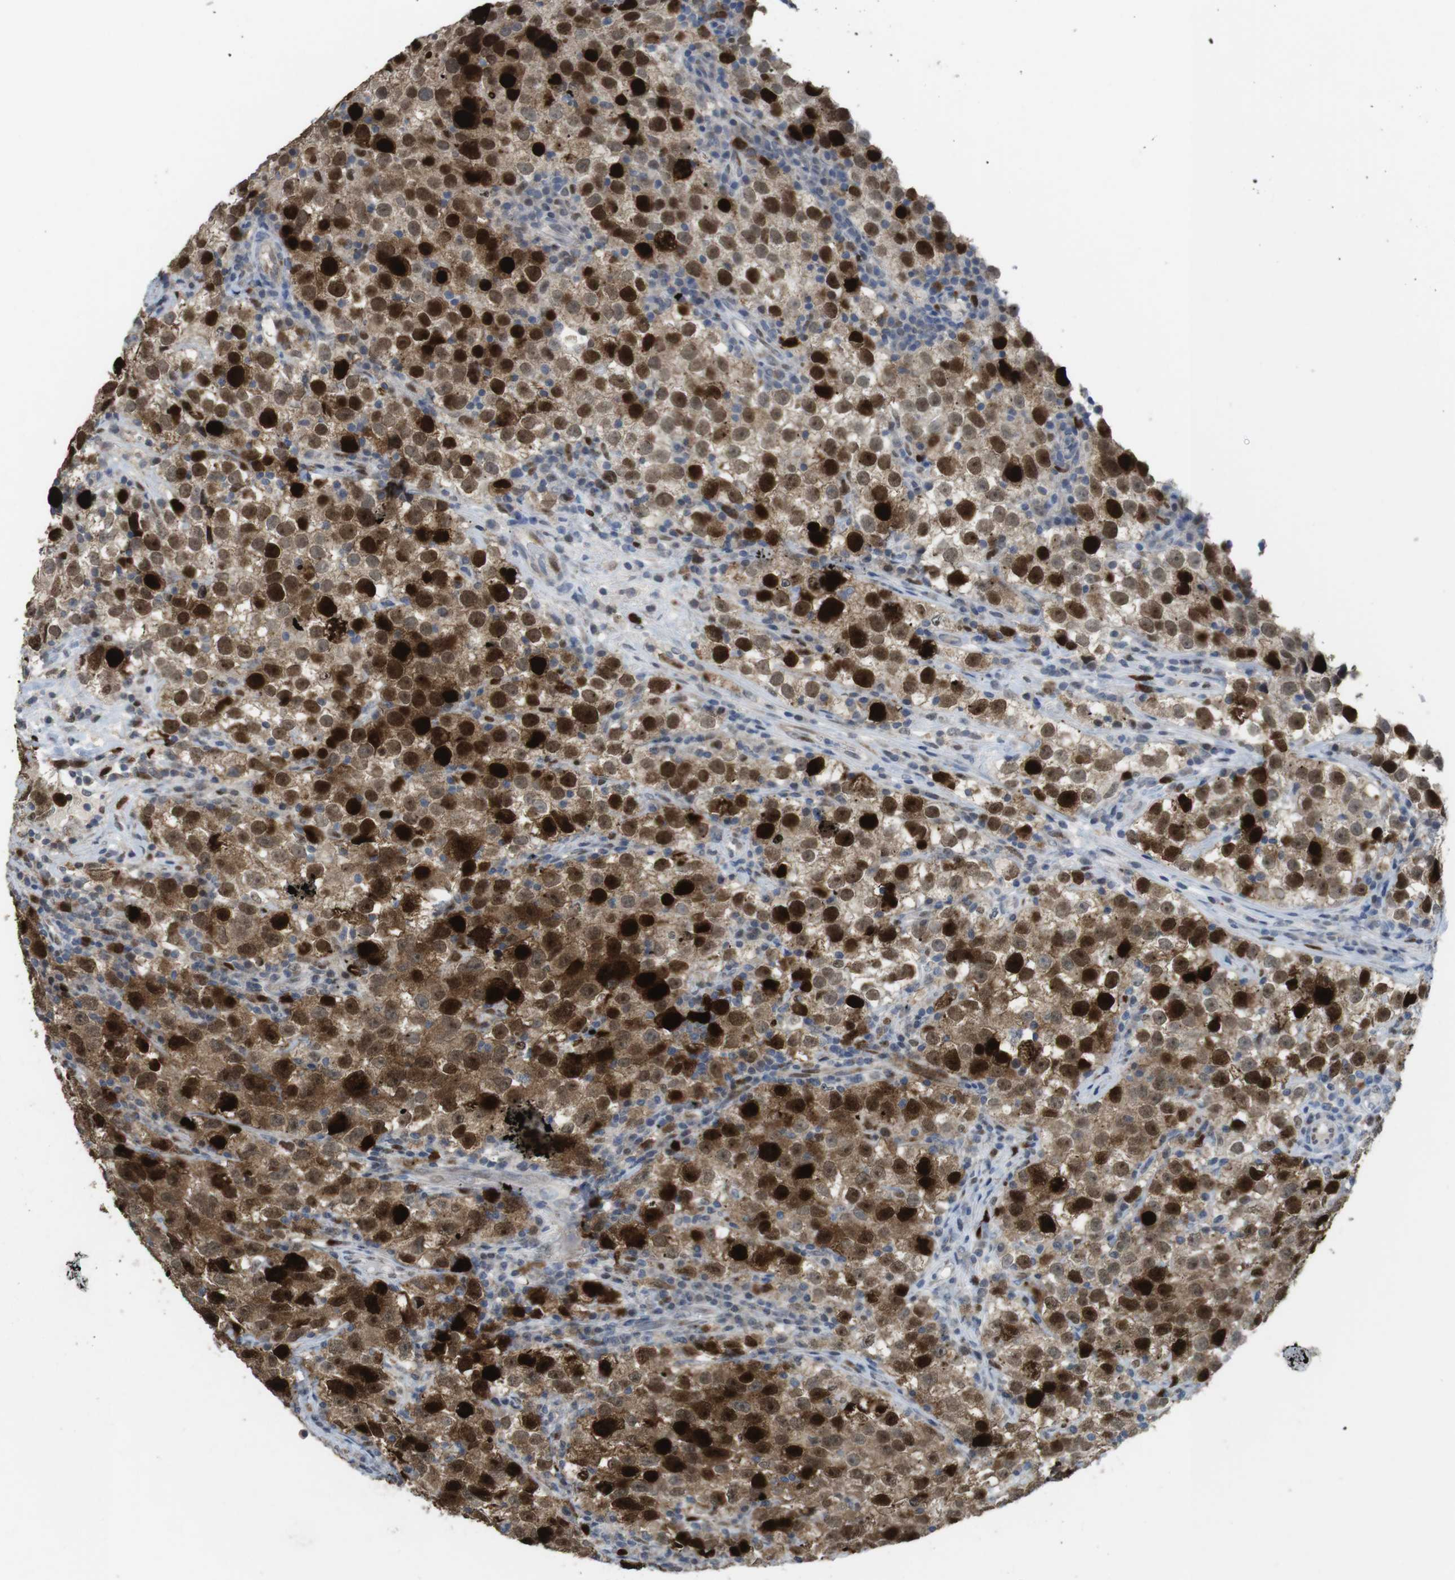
{"staining": {"intensity": "strong", "quantity": ">75%", "location": "nuclear"}, "tissue": "testis cancer", "cell_type": "Tumor cells", "image_type": "cancer", "snomed": [{"axis": "morphology", "description": "Seminoma, NOS"}, {"axis": "topography", "description": "Testis"}], "caption": "This image demonstrates IHC staining of testis cancer, with high strong nuclear positivity in approximately >75% of tumor cells.", "gene": "KPNA2", "patient": {"sex": "male", "age": 22}}